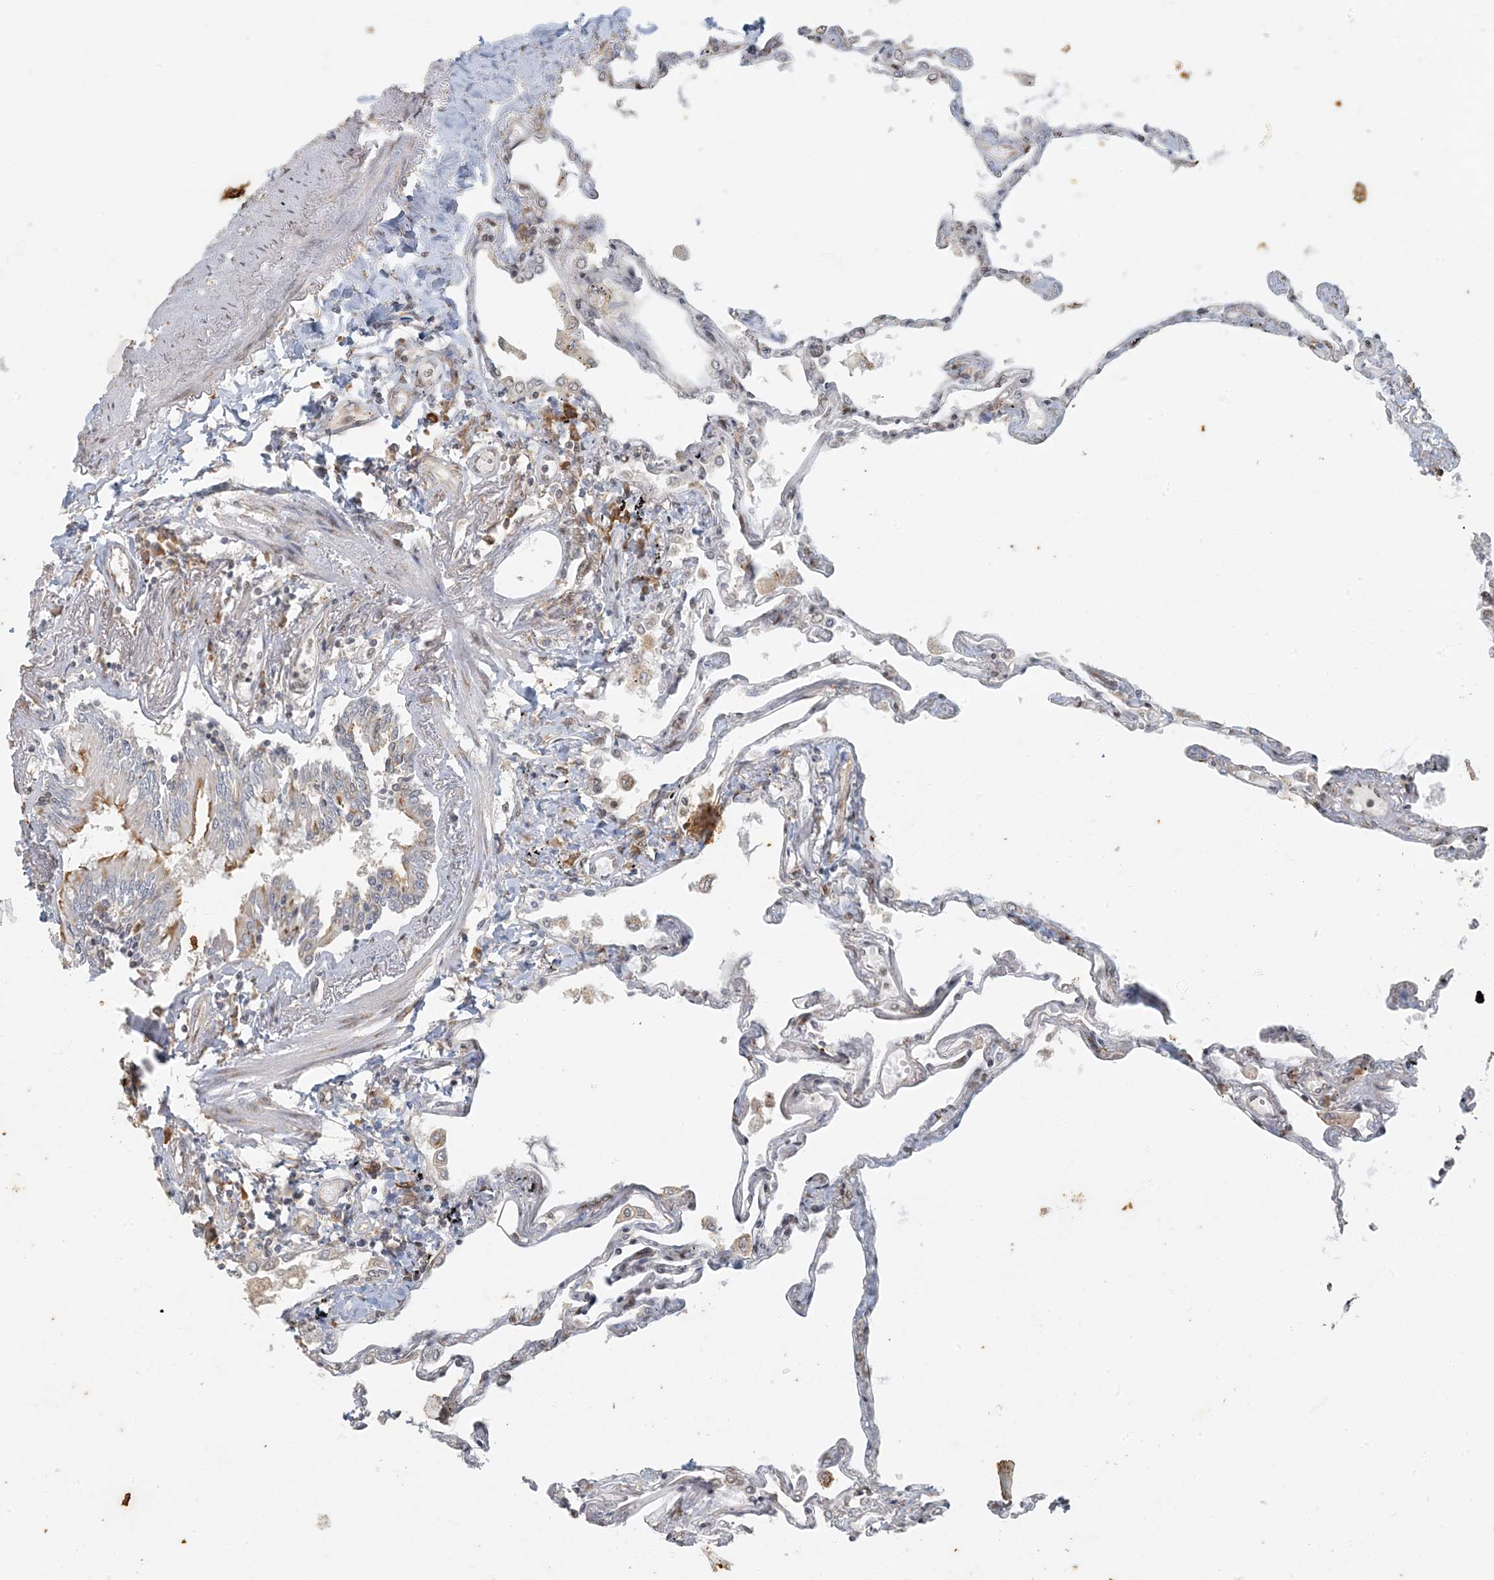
{"staining": {"intensity": "moderate", "quantity": "<25%", "location": "cytoplasmic/membranous"}, "tissue": "lung", "cell_type": "Alveolar cells", "image_type": "normal", "snomed": [{"axis": "morphology", "description": "Normal tissue, NOS"}, {"axis": "topography", "description": "Lung"}], "caption": "Immunohistochemical staining of unremarkable human lung demonstrates low levels of moderate cytoplasmic/membranous expression in approximately <25% of alveolar cells. Using DAB (3,3'-diaminobenzidine) (brown) and hematoxylin (blue) stains, captured at high magnification using brightfield microscopy.", "gene": "AK9", "patient": {"sex": "female", "age": 67}}